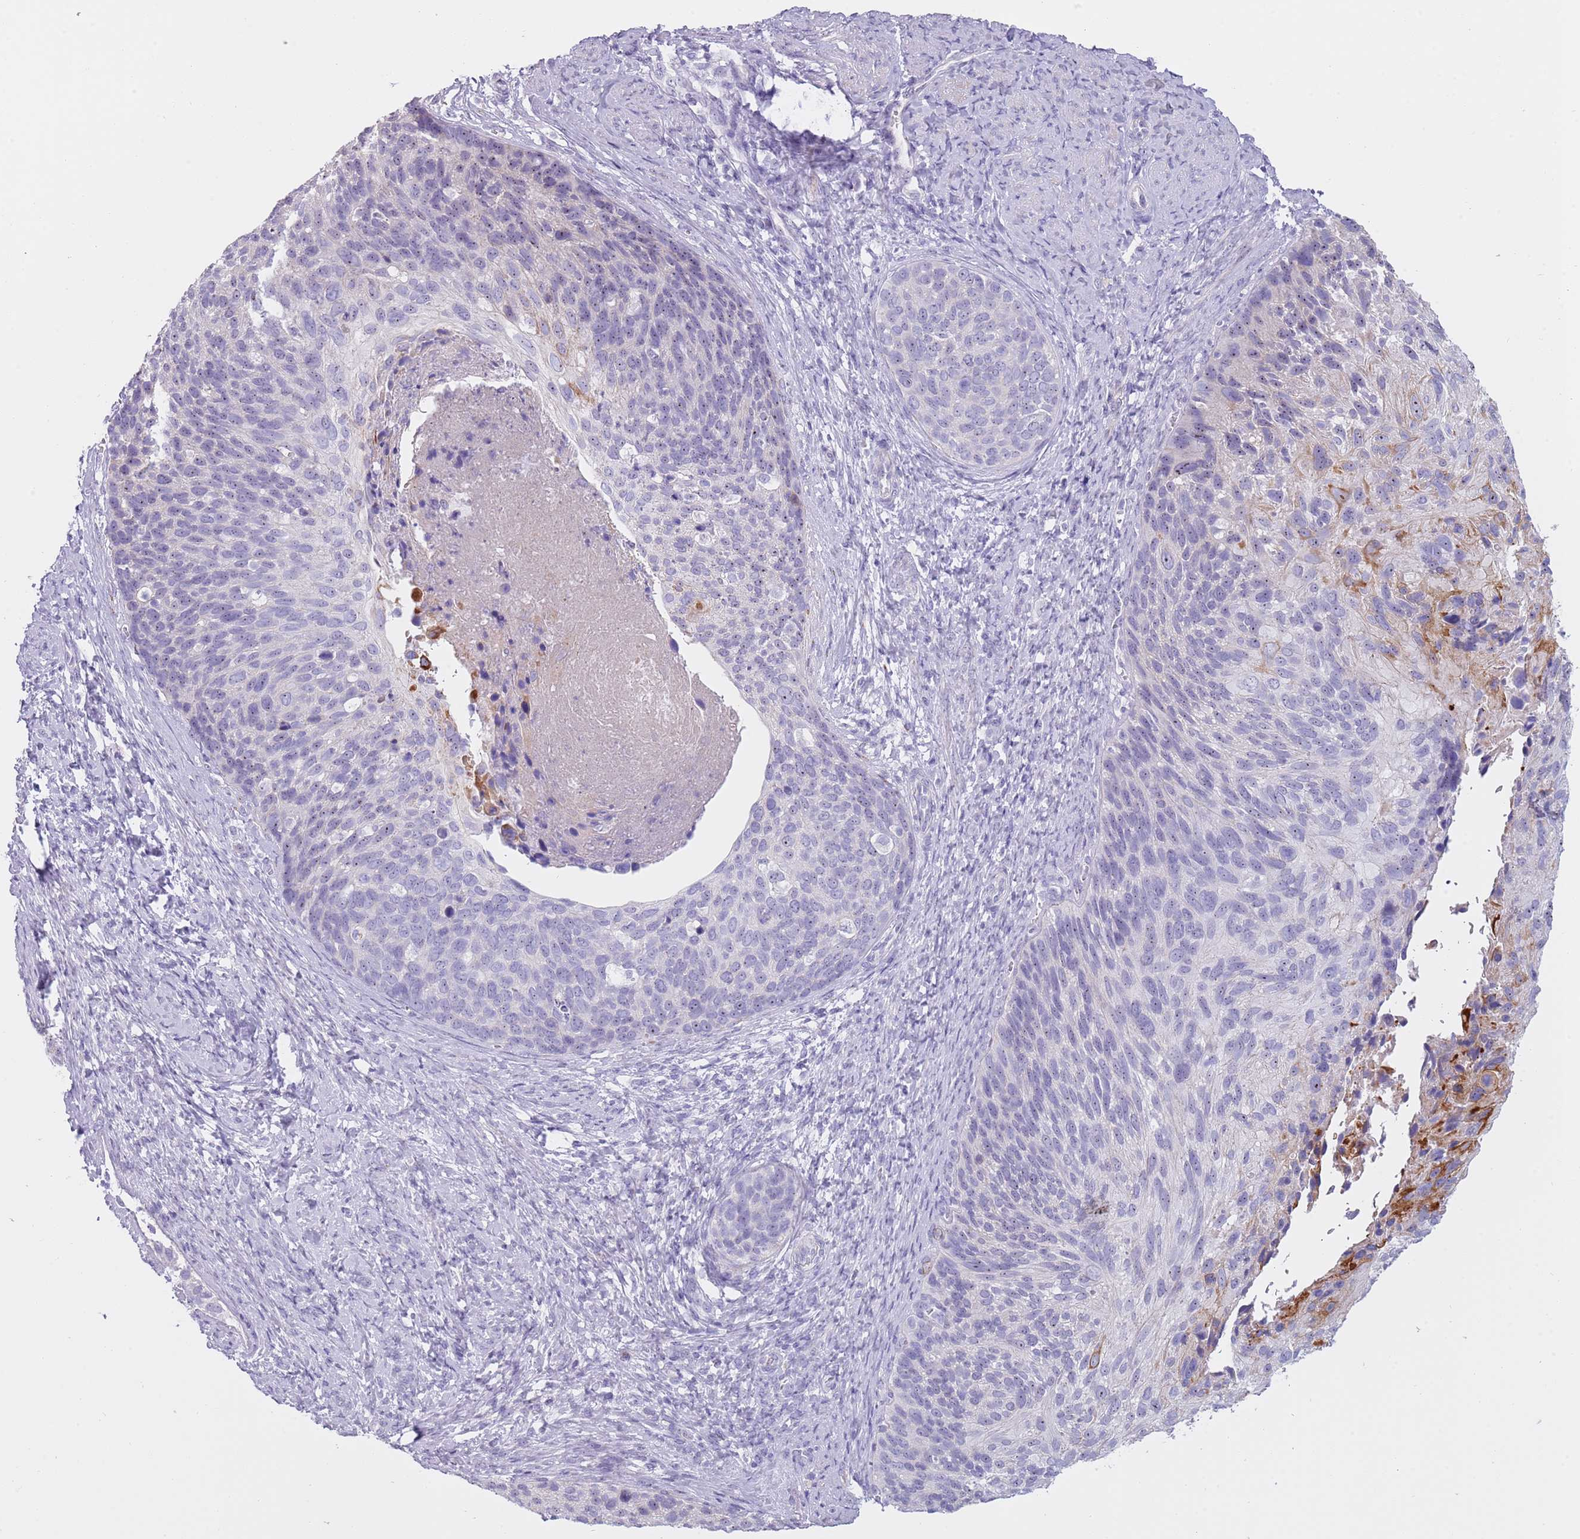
{"staining": {"intensity": "negative", "quantity": "none", "location": "none"}, "tissue": "cervical cancer", "cell_type": "Tumor cells", "image_type": "cancer", "snomed": [{"axis": "morphology", "description": "Squamous cell carcinoma, NOS"}, {"axis": "topography", "description": "Cervix"}], "caption": "IHC photomicrograph of neoplastic tissue: cervical squamous cell carcinoma stained with DAB (3,3'-diaminobenzidine) exhibits no significant protein expression in tumor cells.", "gene": "NBPF6", "patient": {"sex": "female", "age": 80}}